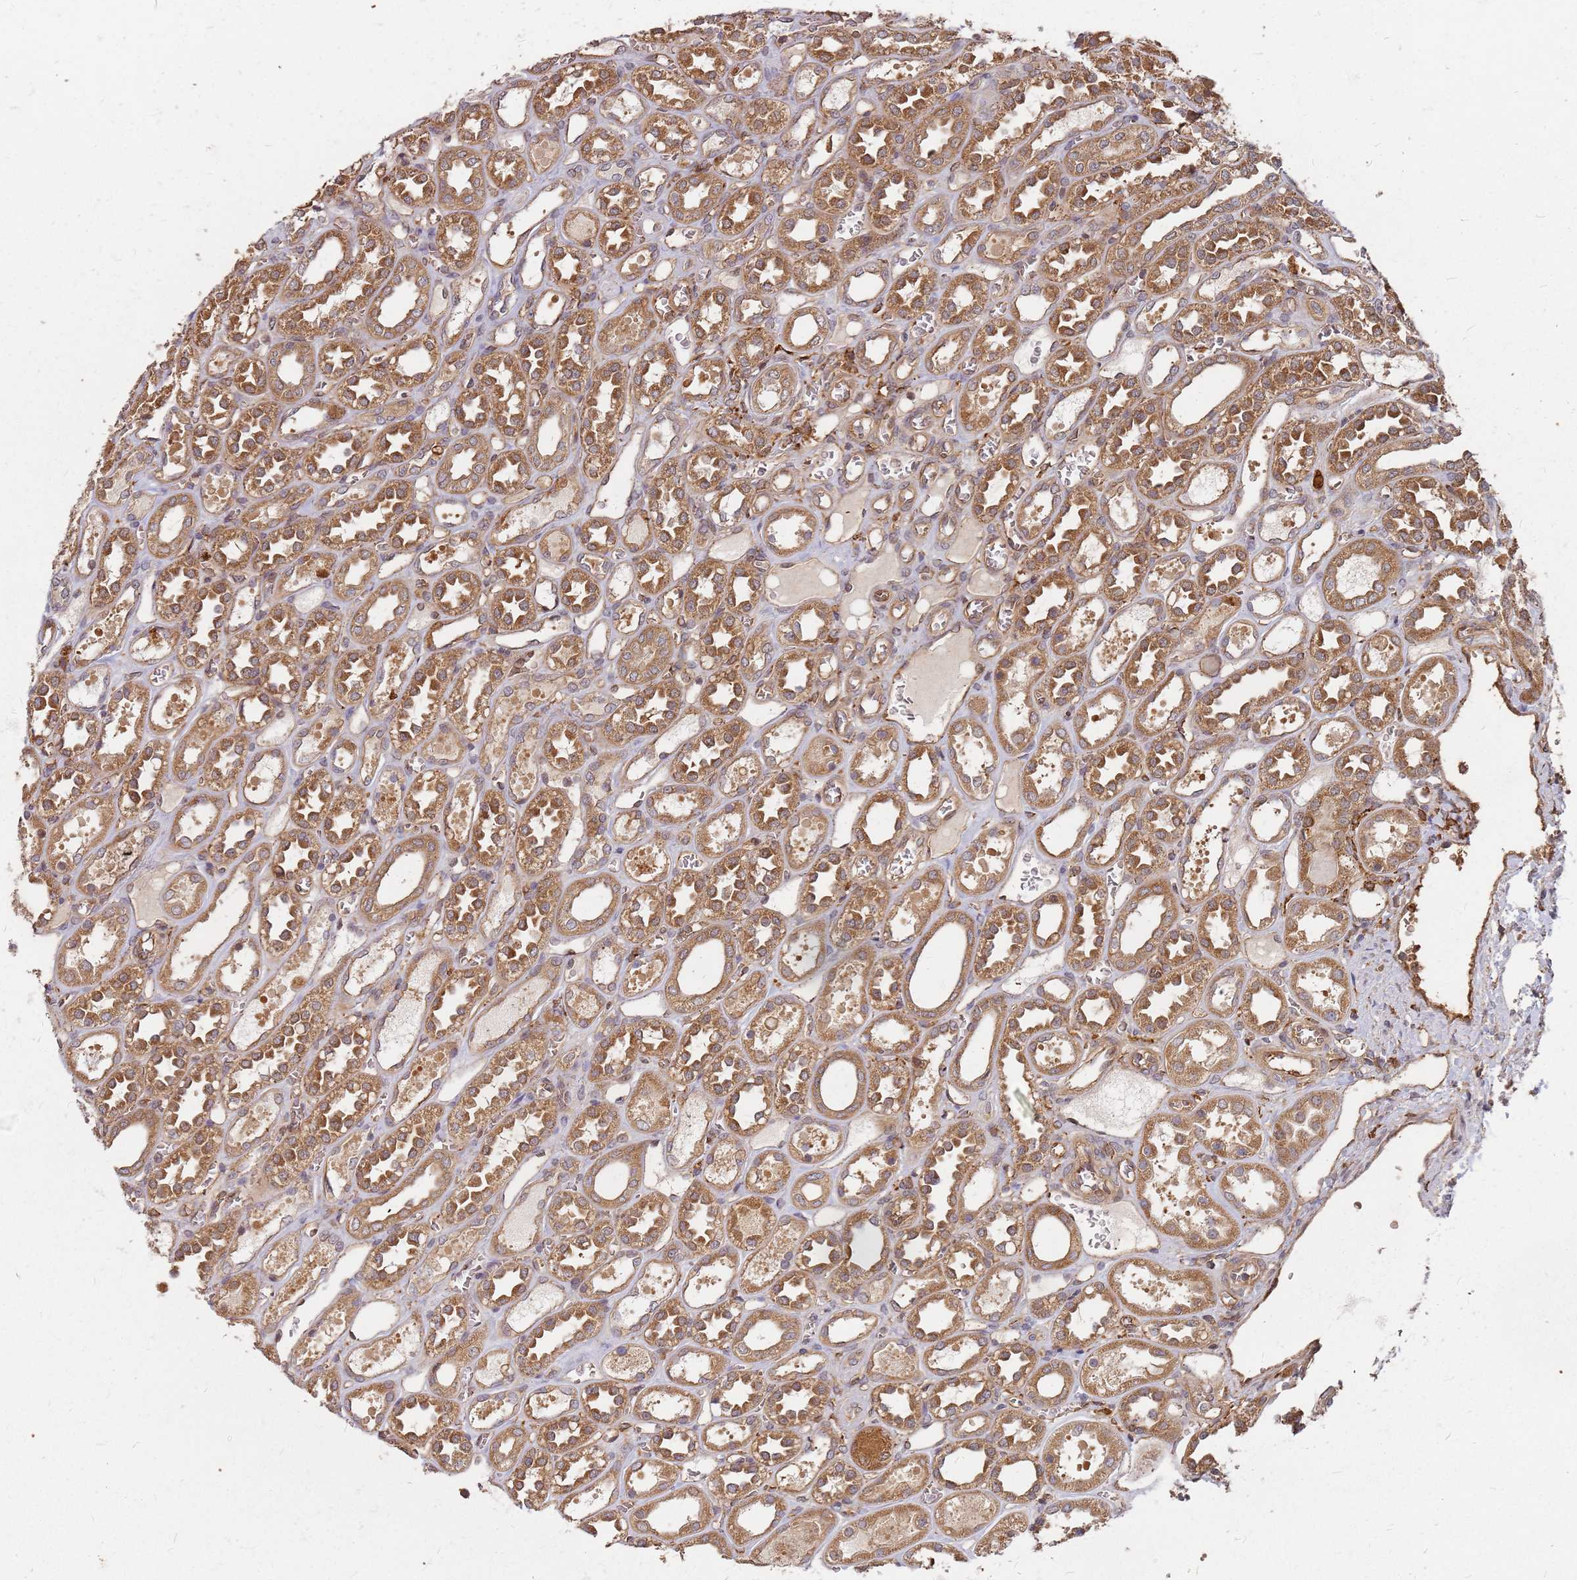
{"staining": {"intensity": "strong", "quantity": "25%-75%", "location": "cytoplasmic/membranous"}, "tissue": "kidney", "cell_type": "Cells in glomeruli", "image_type": "normal", "snomed": [{"axis": "morphology", "description": "Normal tissue, NOS"}, {"axis": "topography", "description": "Kidney"}], "caption": "High-magnification brightfield microscopy of normal kidney stained with DAB (brown) and counterstained with hematoxylin (blue). cells in glomeruli exhibit strong cytoplasmic/membranous positivity is appreciated in approximately25%-75% of cells.", "gene": "TRABD", "patient": {"sex": "female", "age": 41}}